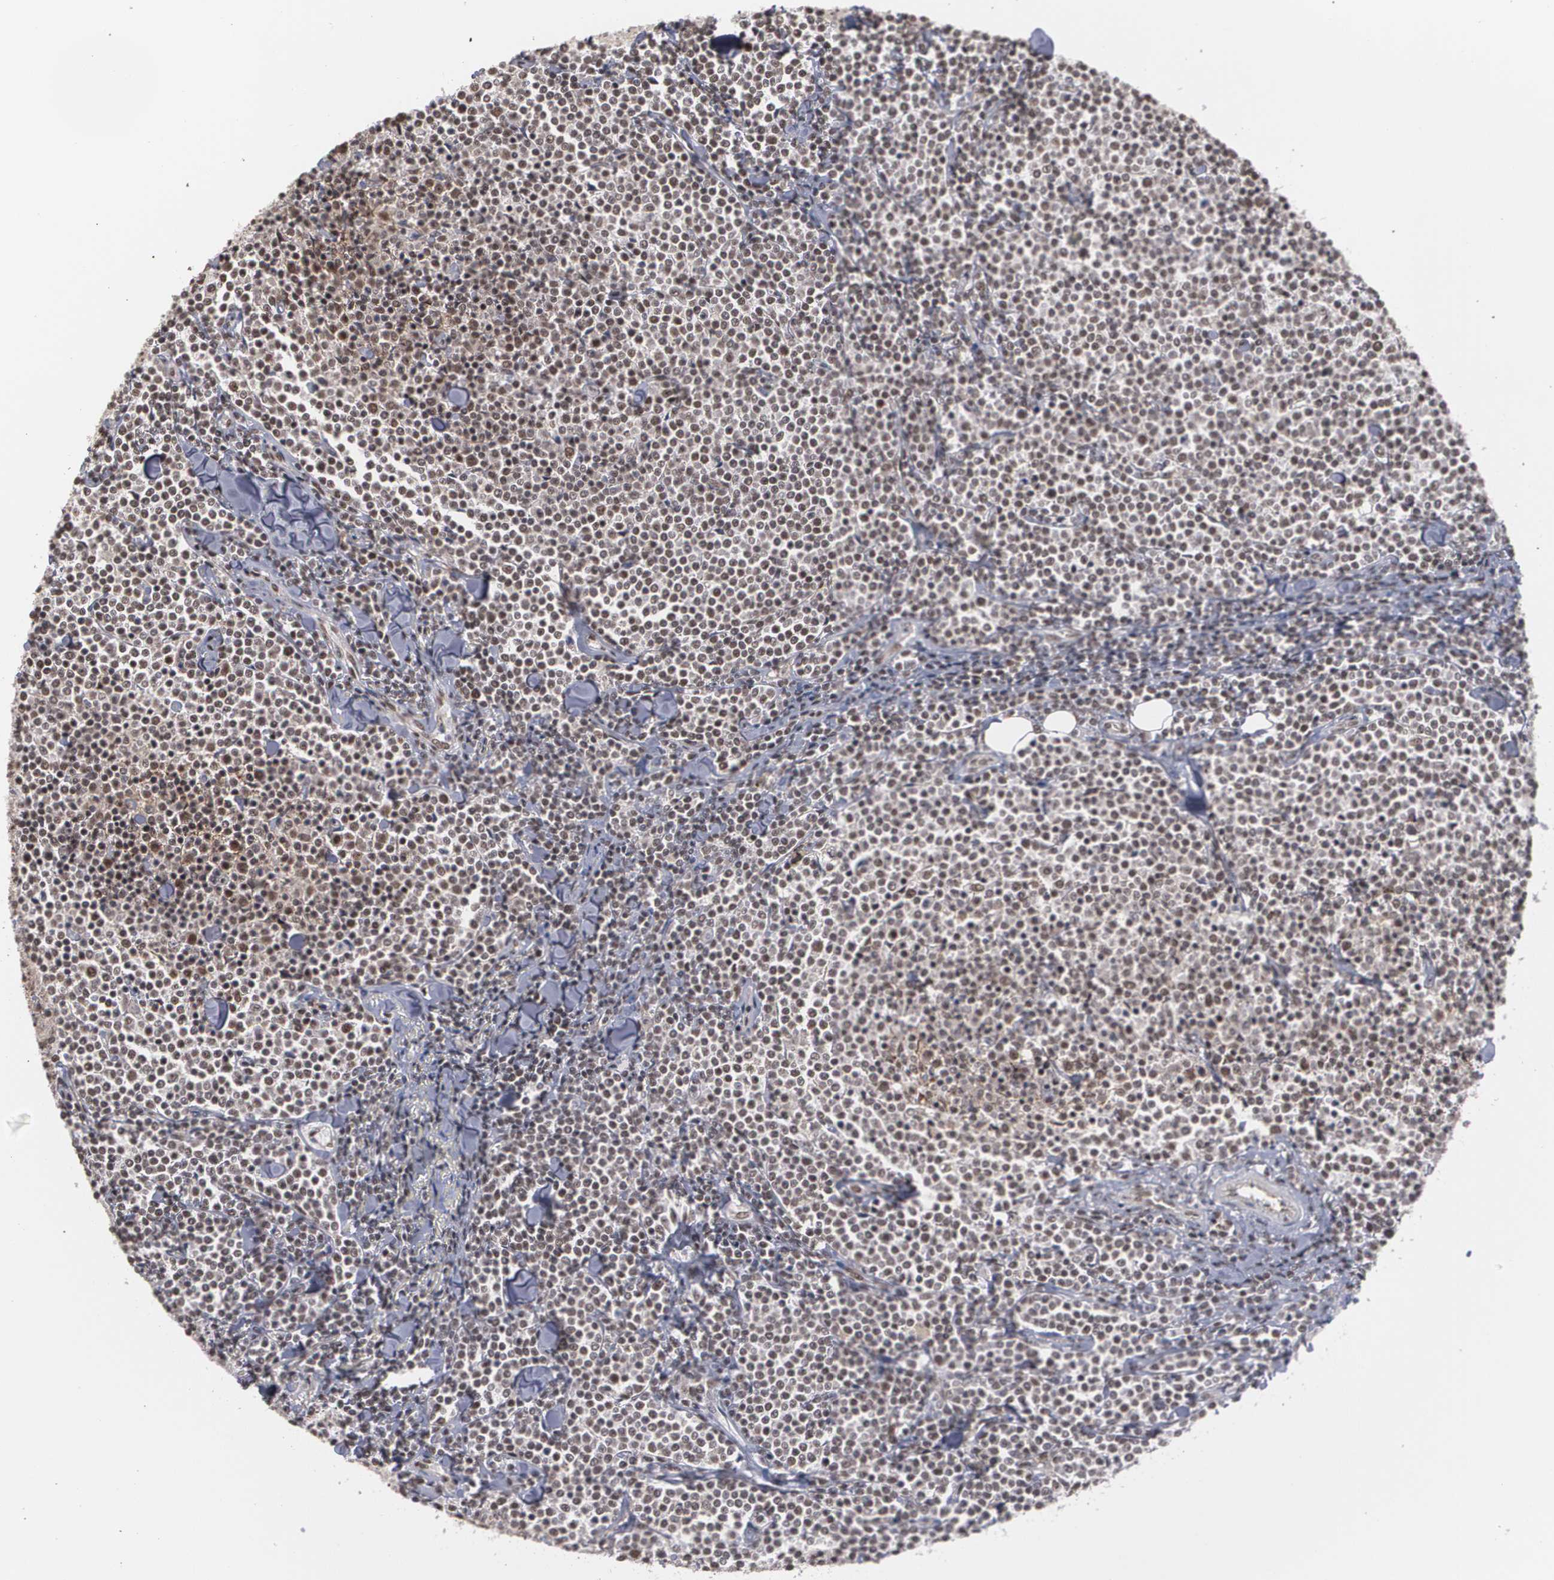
{"staining": {"intensity": "weak", "quantity": ">75%", "location": "nuclear"}, "tissue": "lymphoma", "cell_type": "Tumor cells", "image_type": "cancer", "snomed": [{"axis": "morphology", "description": "Malignant lymphoma, non-Hodgkin's type, Low grade"}, {"axis": "topography", "description": "Soft tissue"}], "caption": "Tumor cells reveal low levels of weak nuclear staining in about >75% of cells in human malignant lymphoma, non-Hodgkin's type (low-grade). The staining is performed using DAB (3,3'-diaminobenzidine) brown chromogen to label protein expression. The nuclei are counter-stained blue using hematoxylin.", "gene": "ZNF75A", "patient": {"sex": "male", "age": 92}}